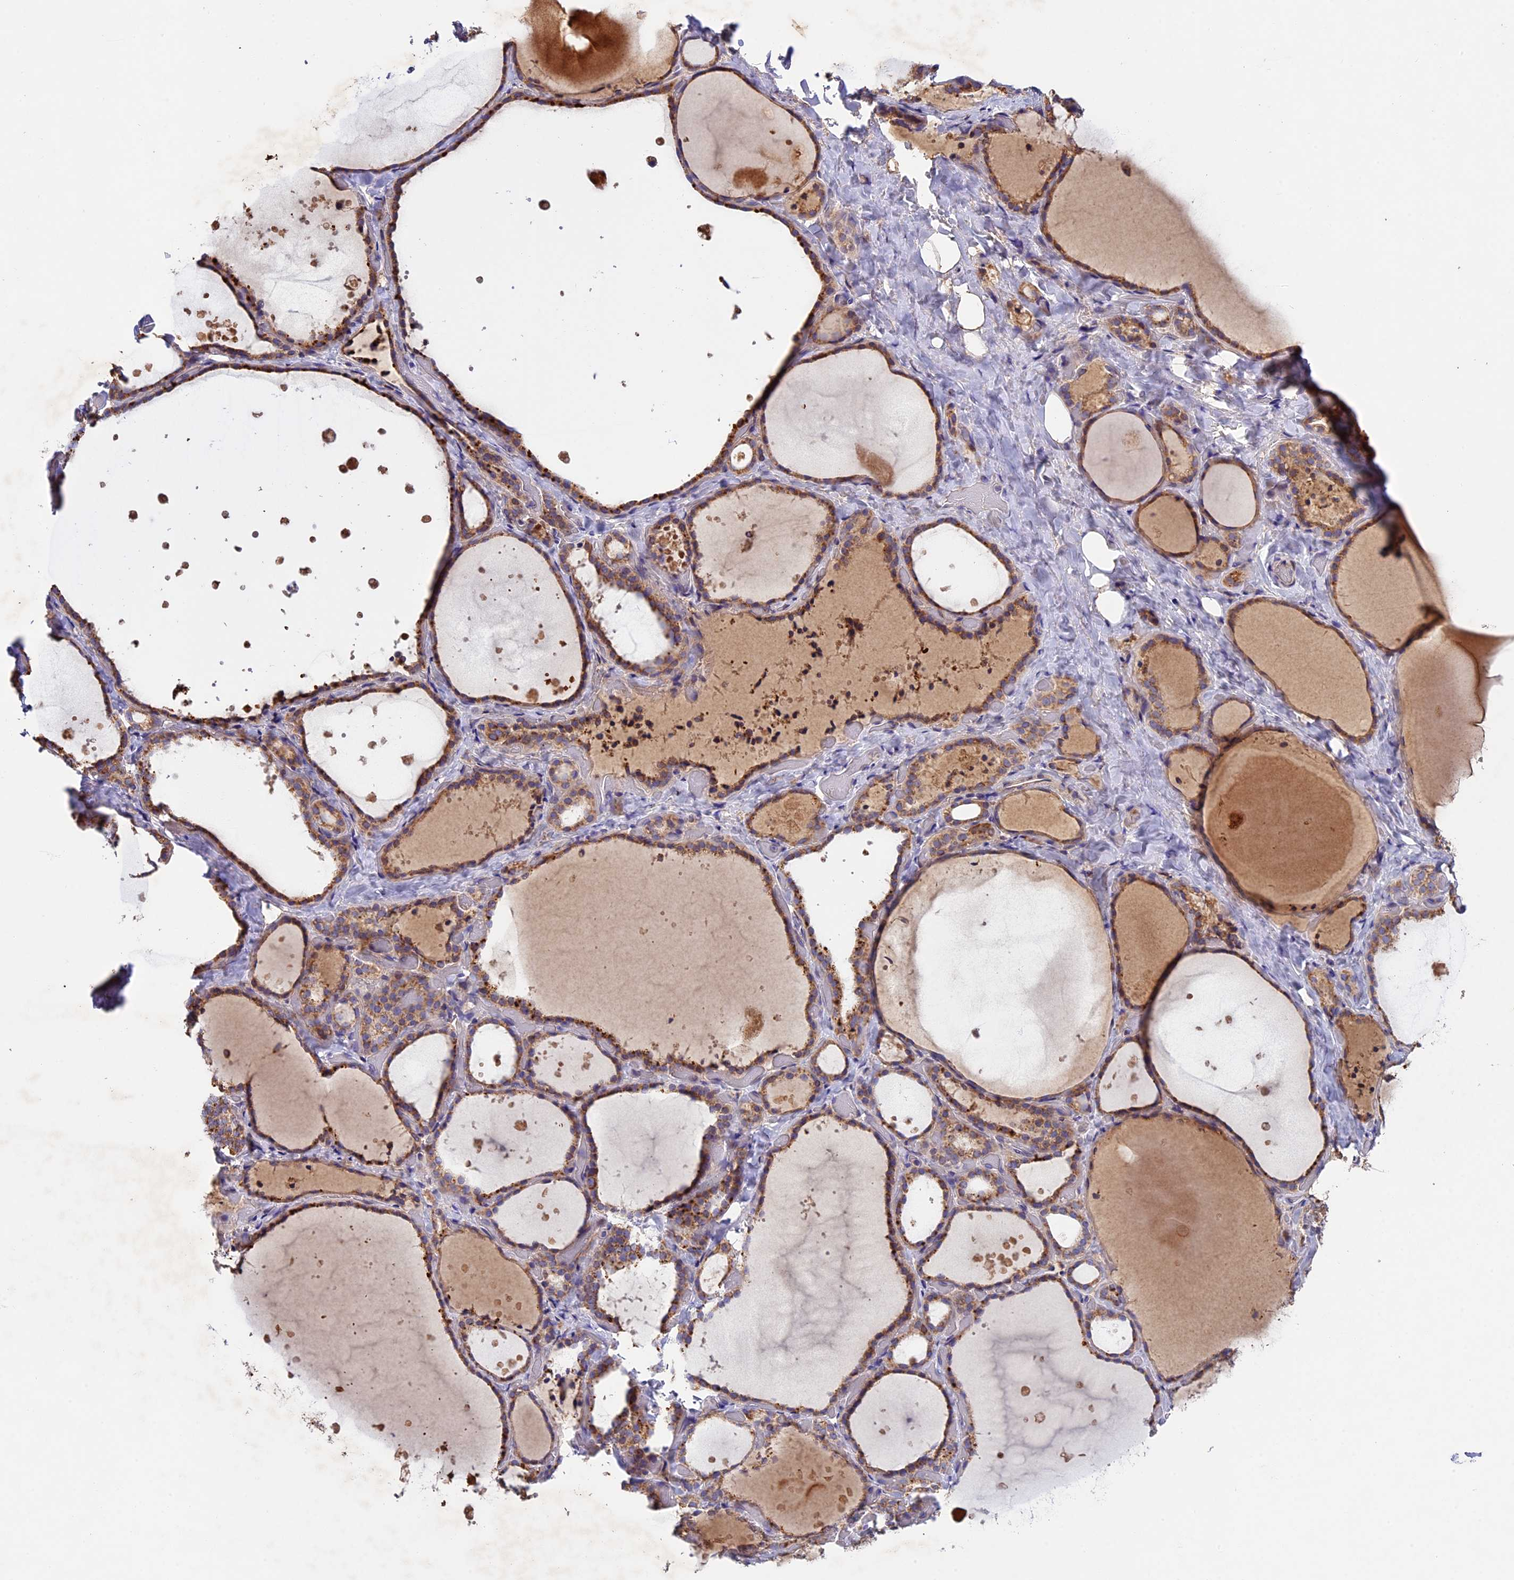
{"staining": {"intensity": "moderate", "quantity": ">75%", "location": "cytoplasmic/membranous"}, "tissue": "thyroid gland", "cell_type": "Glandular cells", "image_type": "normal", "snomed": [{"axis": "morphology", "description": "Normal tissue, NOS"}, {"axis": "topography", "description": "Thyroid gland"}], "caption": "Human thyroid gland stained for a protein (brown) exhibits moderate cytoplasmic/membranous positive positivity in approximately >75% of glandular cells.", "gene": "OCEL1", "patient": {"sex": "female", "age": 44}}